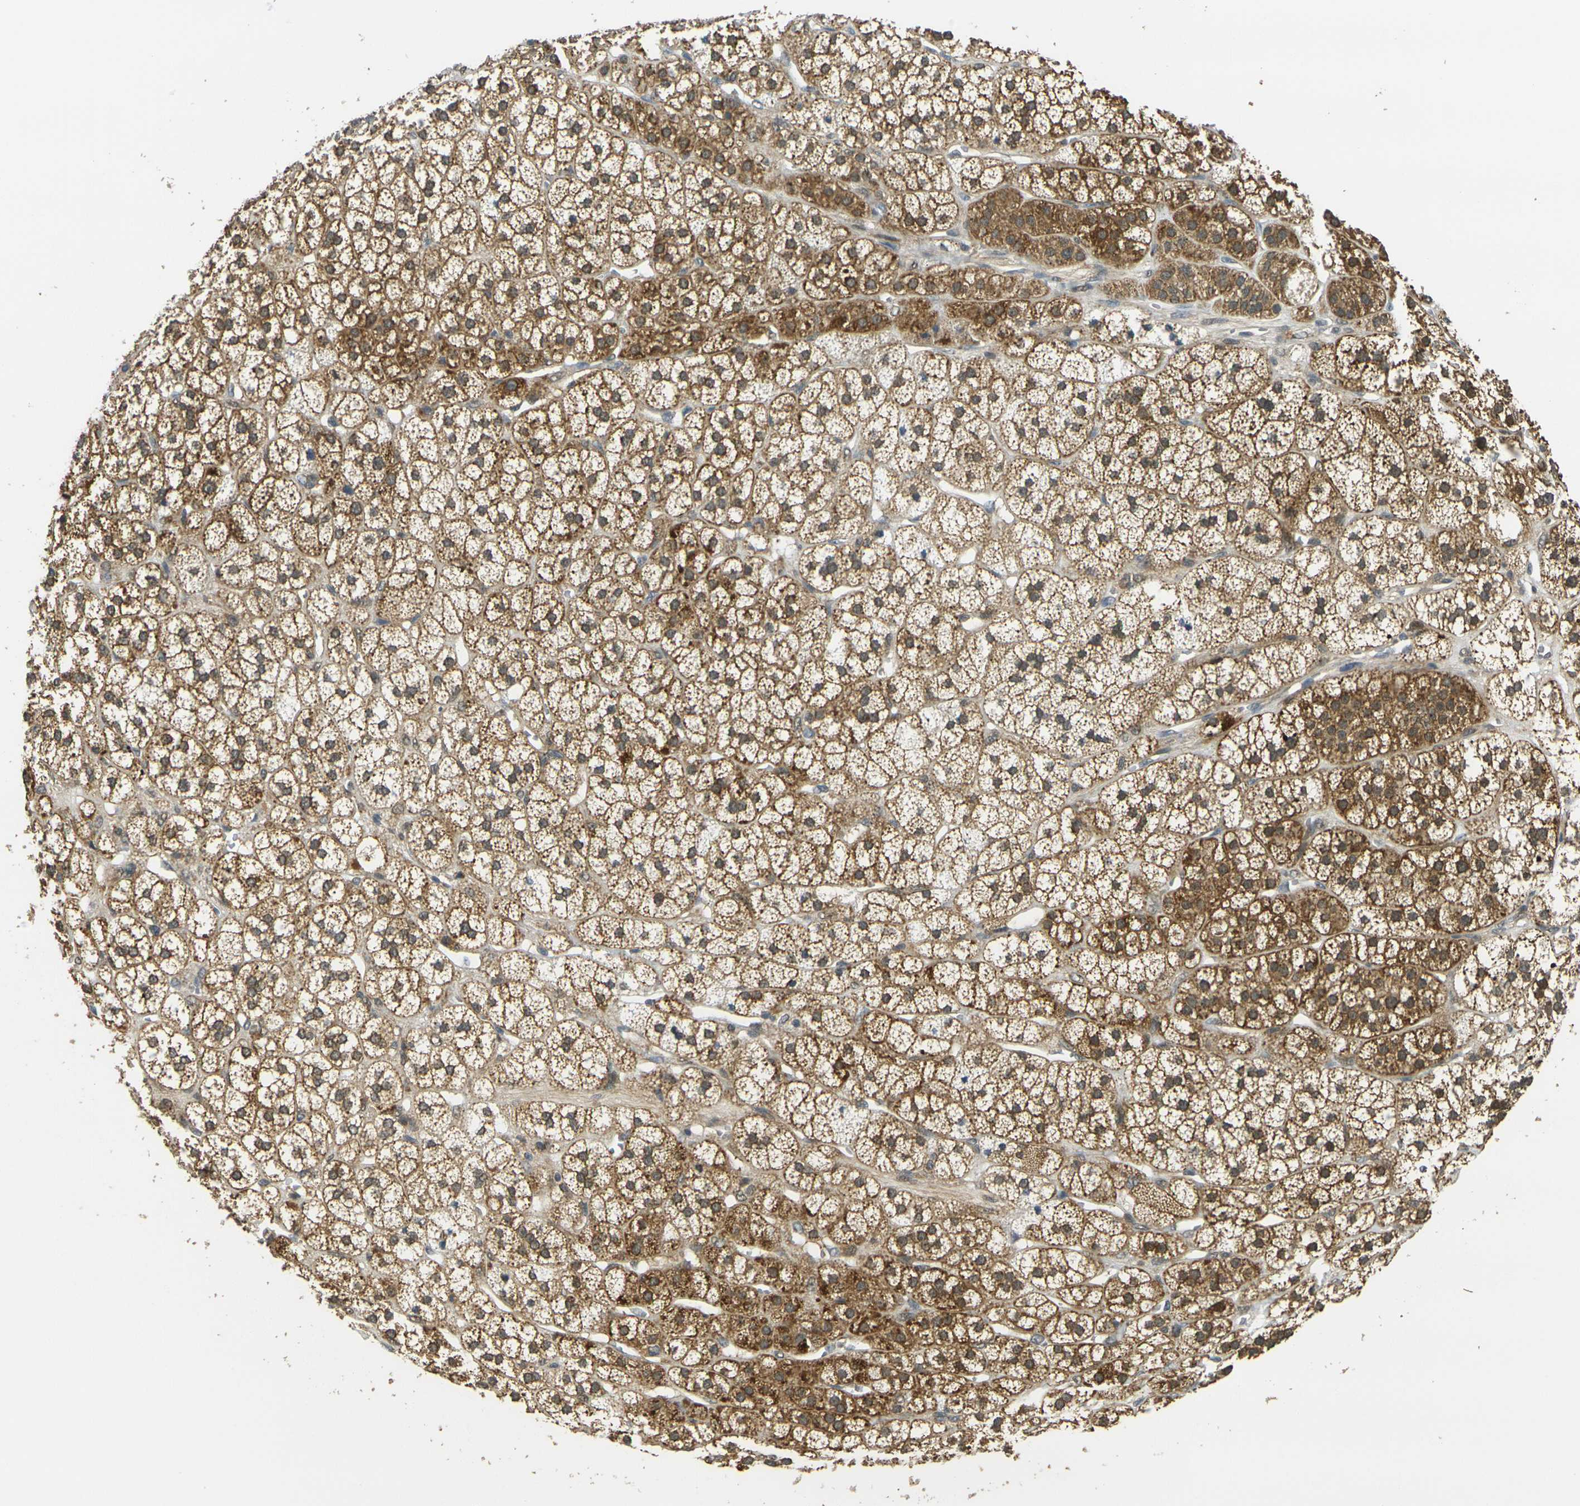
{"staining": {"intensity": "strong", "quantity": ">75%", "location": "cytoplasmic/membranous"}, "tissue": "adrenal gland", "cell_type": "Glandular cells", "image_type": "normal", "snomed": [{"axis": "morphology", "description": "Normal tissue, NOS"}, {"axis": "topography", "description": "Adrenal gland"}], "caption": "DAB immunohistochemical staining of benign human adrenal gland demonstrates strong cytoplasmic/membranous protein positivity in approximately >75% of glandular cells. (Stains: DAB in brown, nuclei in blue, Microscopy: brightfield microscopy at high magnification).", "gene": "KLHL8", "patient": {"sex": "male", "age": 56}}